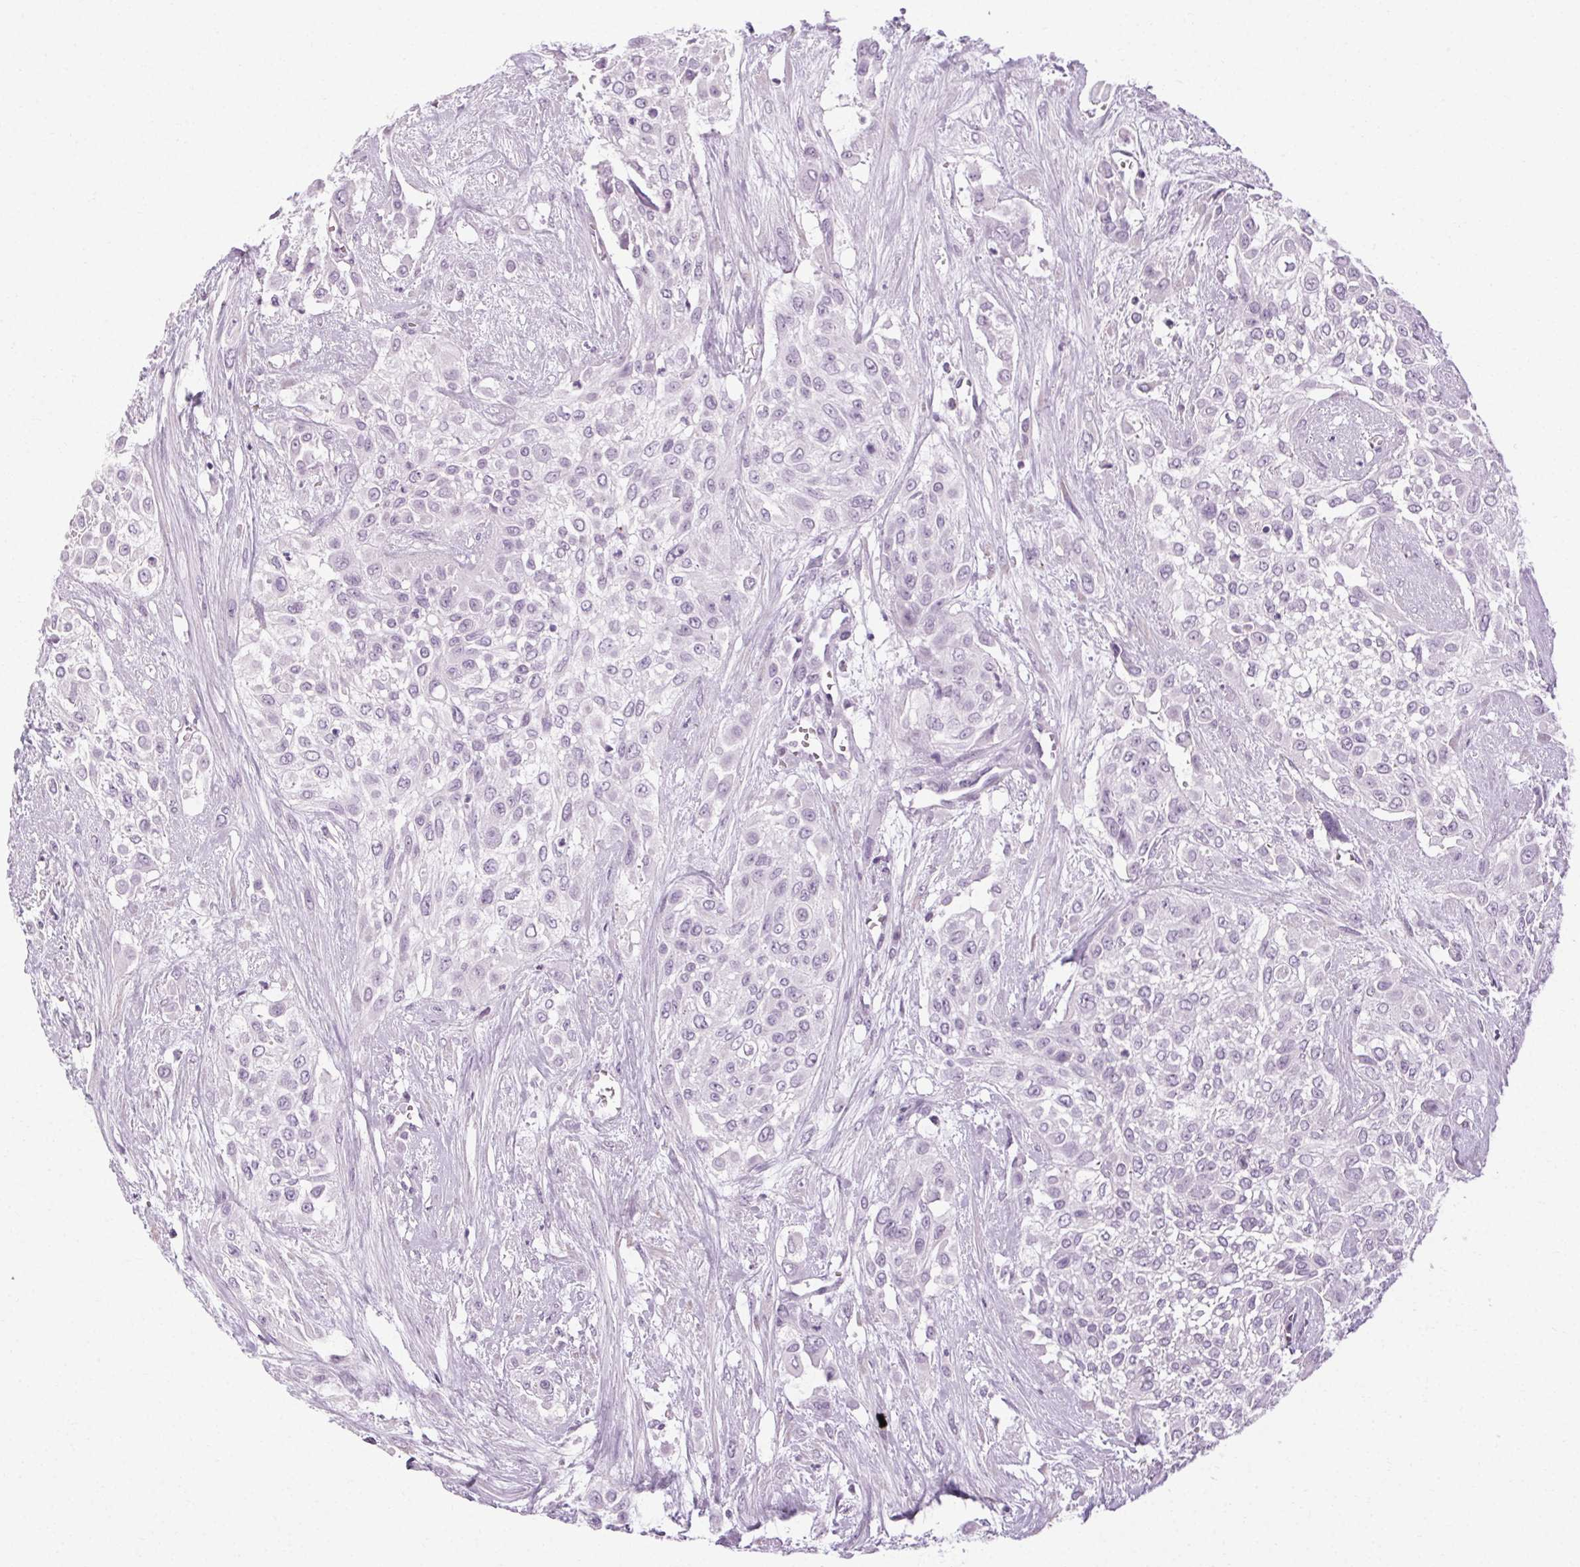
{"staining": {"intensity": "negative", "quantity": "none", "location": "none"}, "tissue": "urothelial cancer", "cell_type": "Tumor cells", "image_type": "cancer", "snomed": [{"axis": "morphology", "description": "Urothelial carcinoma, High grade"}, {"axis": "topography", "description": "Urinary bladder"}], "caption": "Immunohistochemistry (IHC) image of neoplastic tissue: urothelial carcinoma (high-grade) stained with DAB (3,3'-diaminobenzidine) displays no significant protein expression in tumor cells.", "gene": "POMC", "patient": {"sex": "male", "age": 57}}